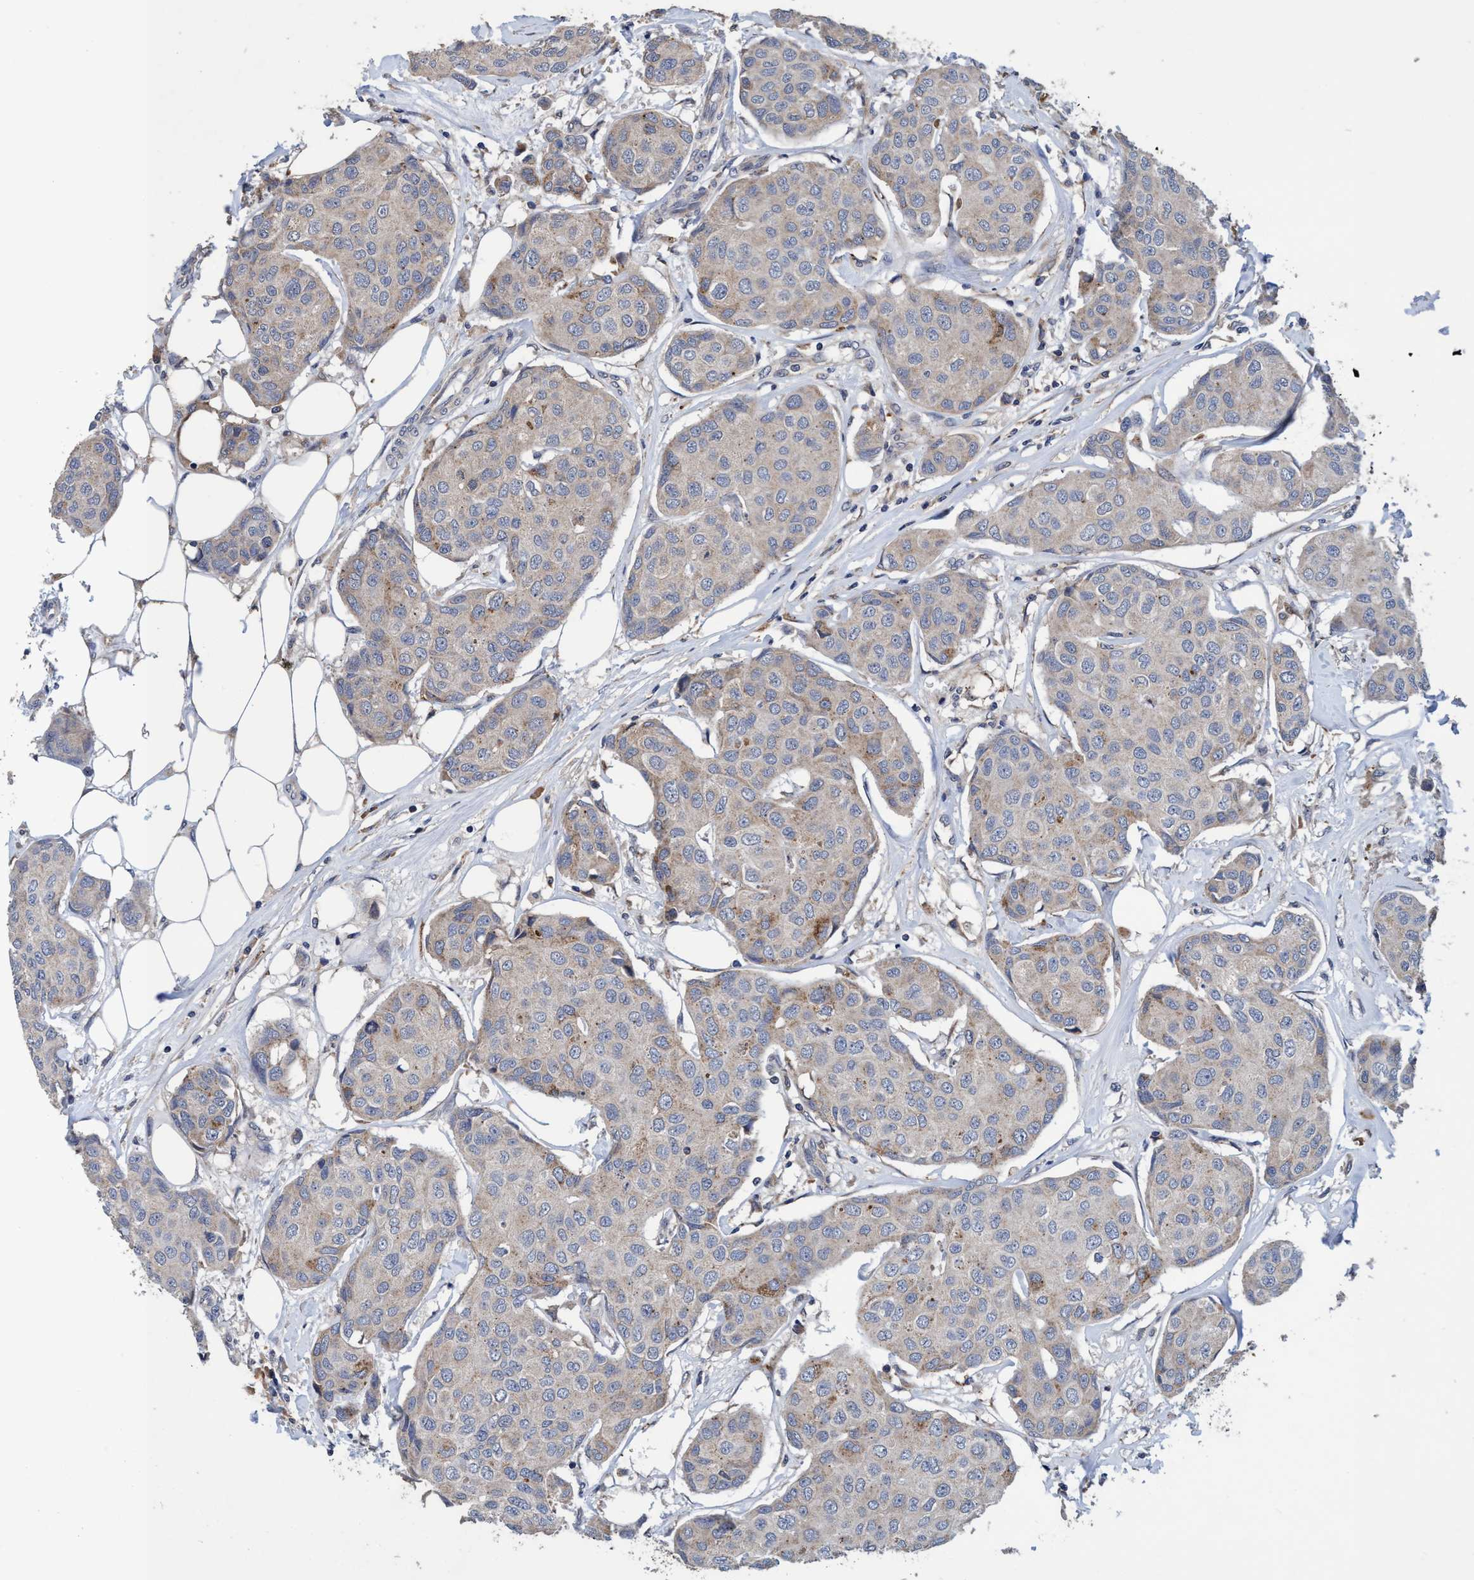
{"staining": {"intensity": "weak", "quantity": "<25%", "location": "cytoplasmic/membranous"}, "tissue": "breast cancer", "cell_type": "Tumor cells", "image_type": "cancer", "snomed": [{"axis": "morphology", "description": "Duct carcinoma"}, {"axis": "topography", "description": "Breast"}], "caption": "Immunohistochemistry micrograph of intraductal carcinoma (breast) stained for a protein (brown), which exhibits no staining in tumor cells. The staining was performed using DAB to visualize the protein expression in brown, while the nuclei were stained in blue with hematoxylin (Magnification: 20x).", "gene": "CALCOCO2", "patient": {"sex": "female", "age": 80}}